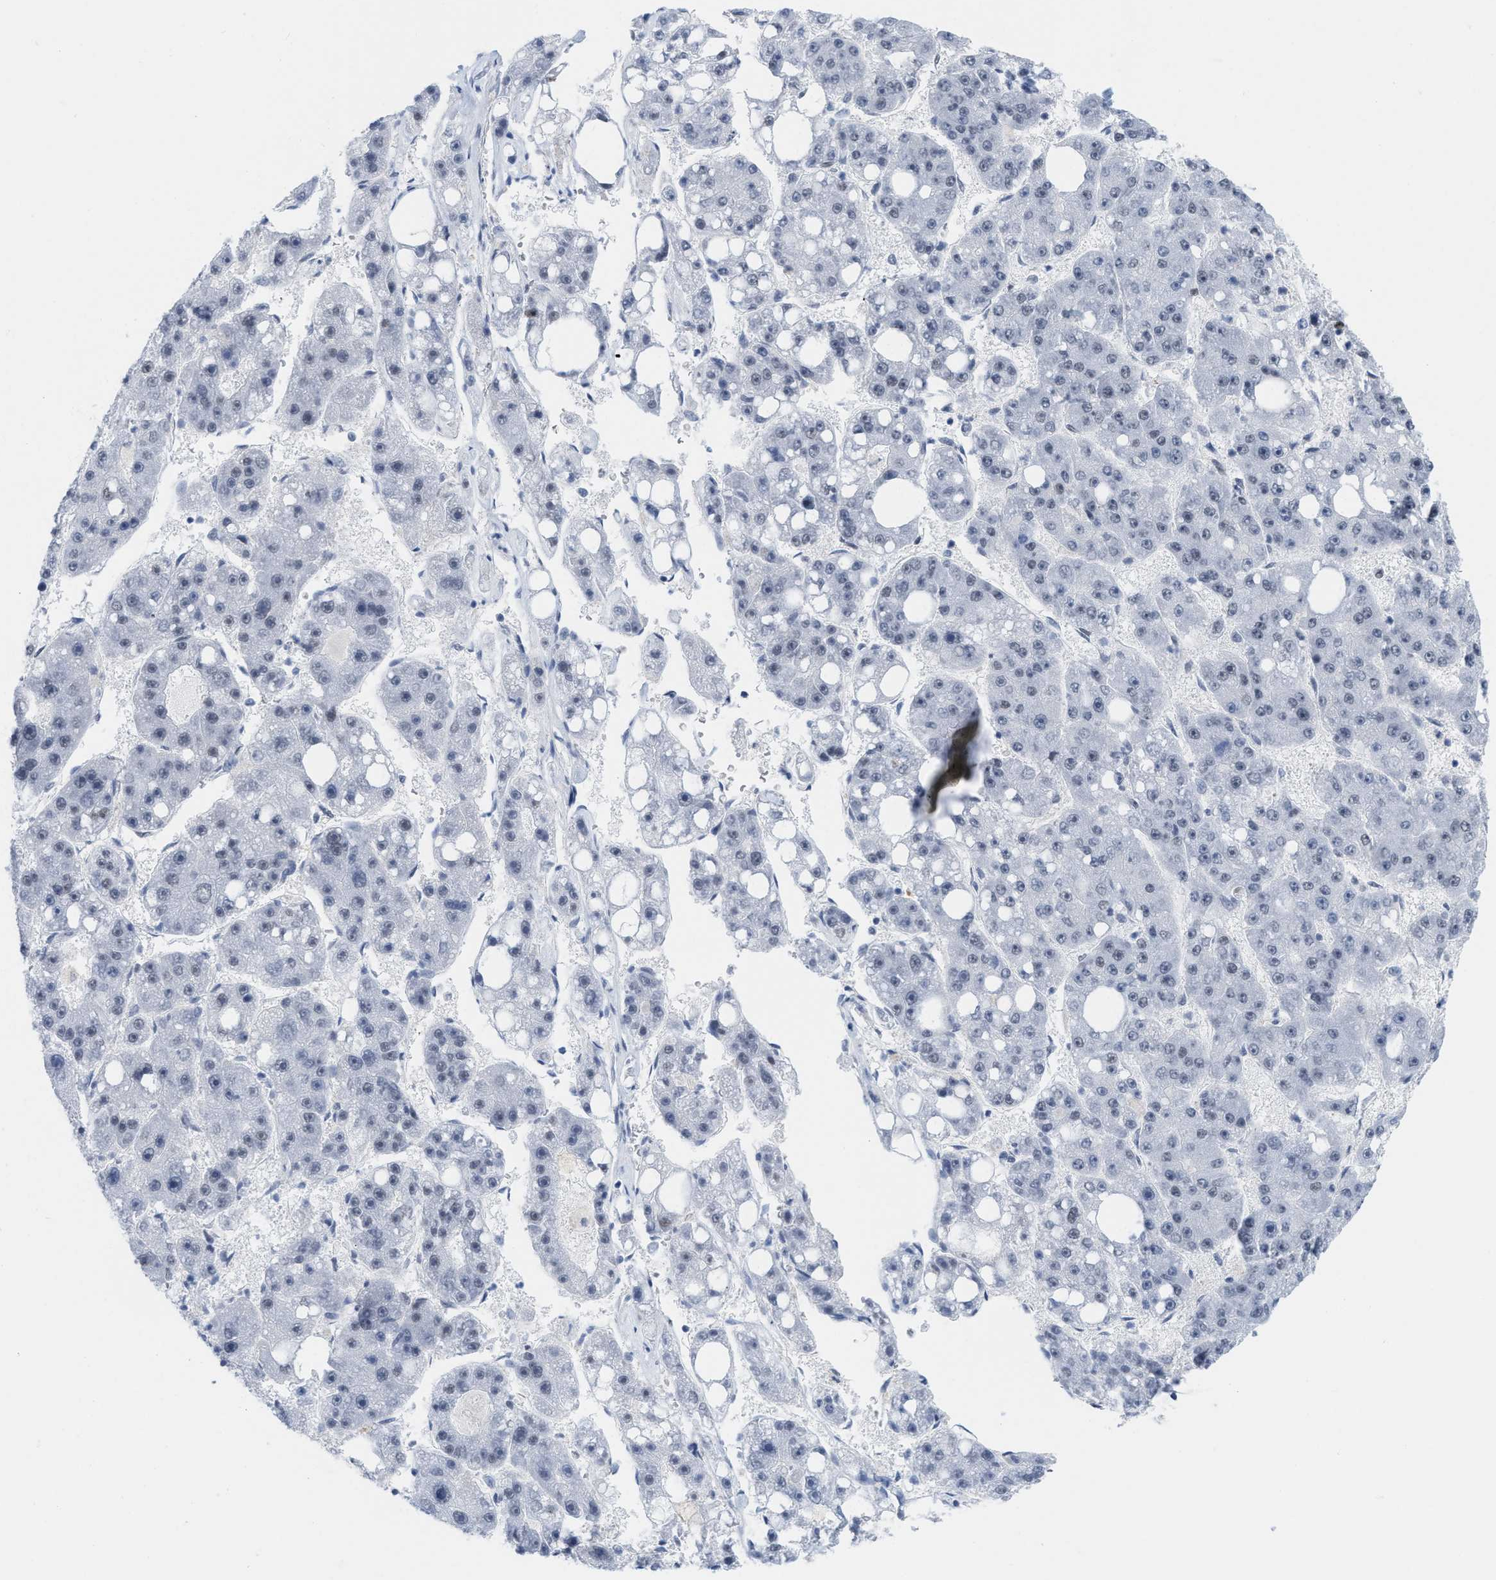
{"staining": {"intensity": "negative", "quantity": "none", "location": "none"}, "tissue": "liver cancer", "cell_type": "Tumor cells", "image_type": "cancer", "snomed": [{"axis": "morphology", "description": "Carcinoma, Hepatocellular, NOS"}, {"axis": "topography", "description": "Liver"}], "caption": "Immunohistochemical staining of human liver cancer displays no significant expression in tumor cells.", "gene": "MIER1", "patient": {"sex": "female", "age": 61}}